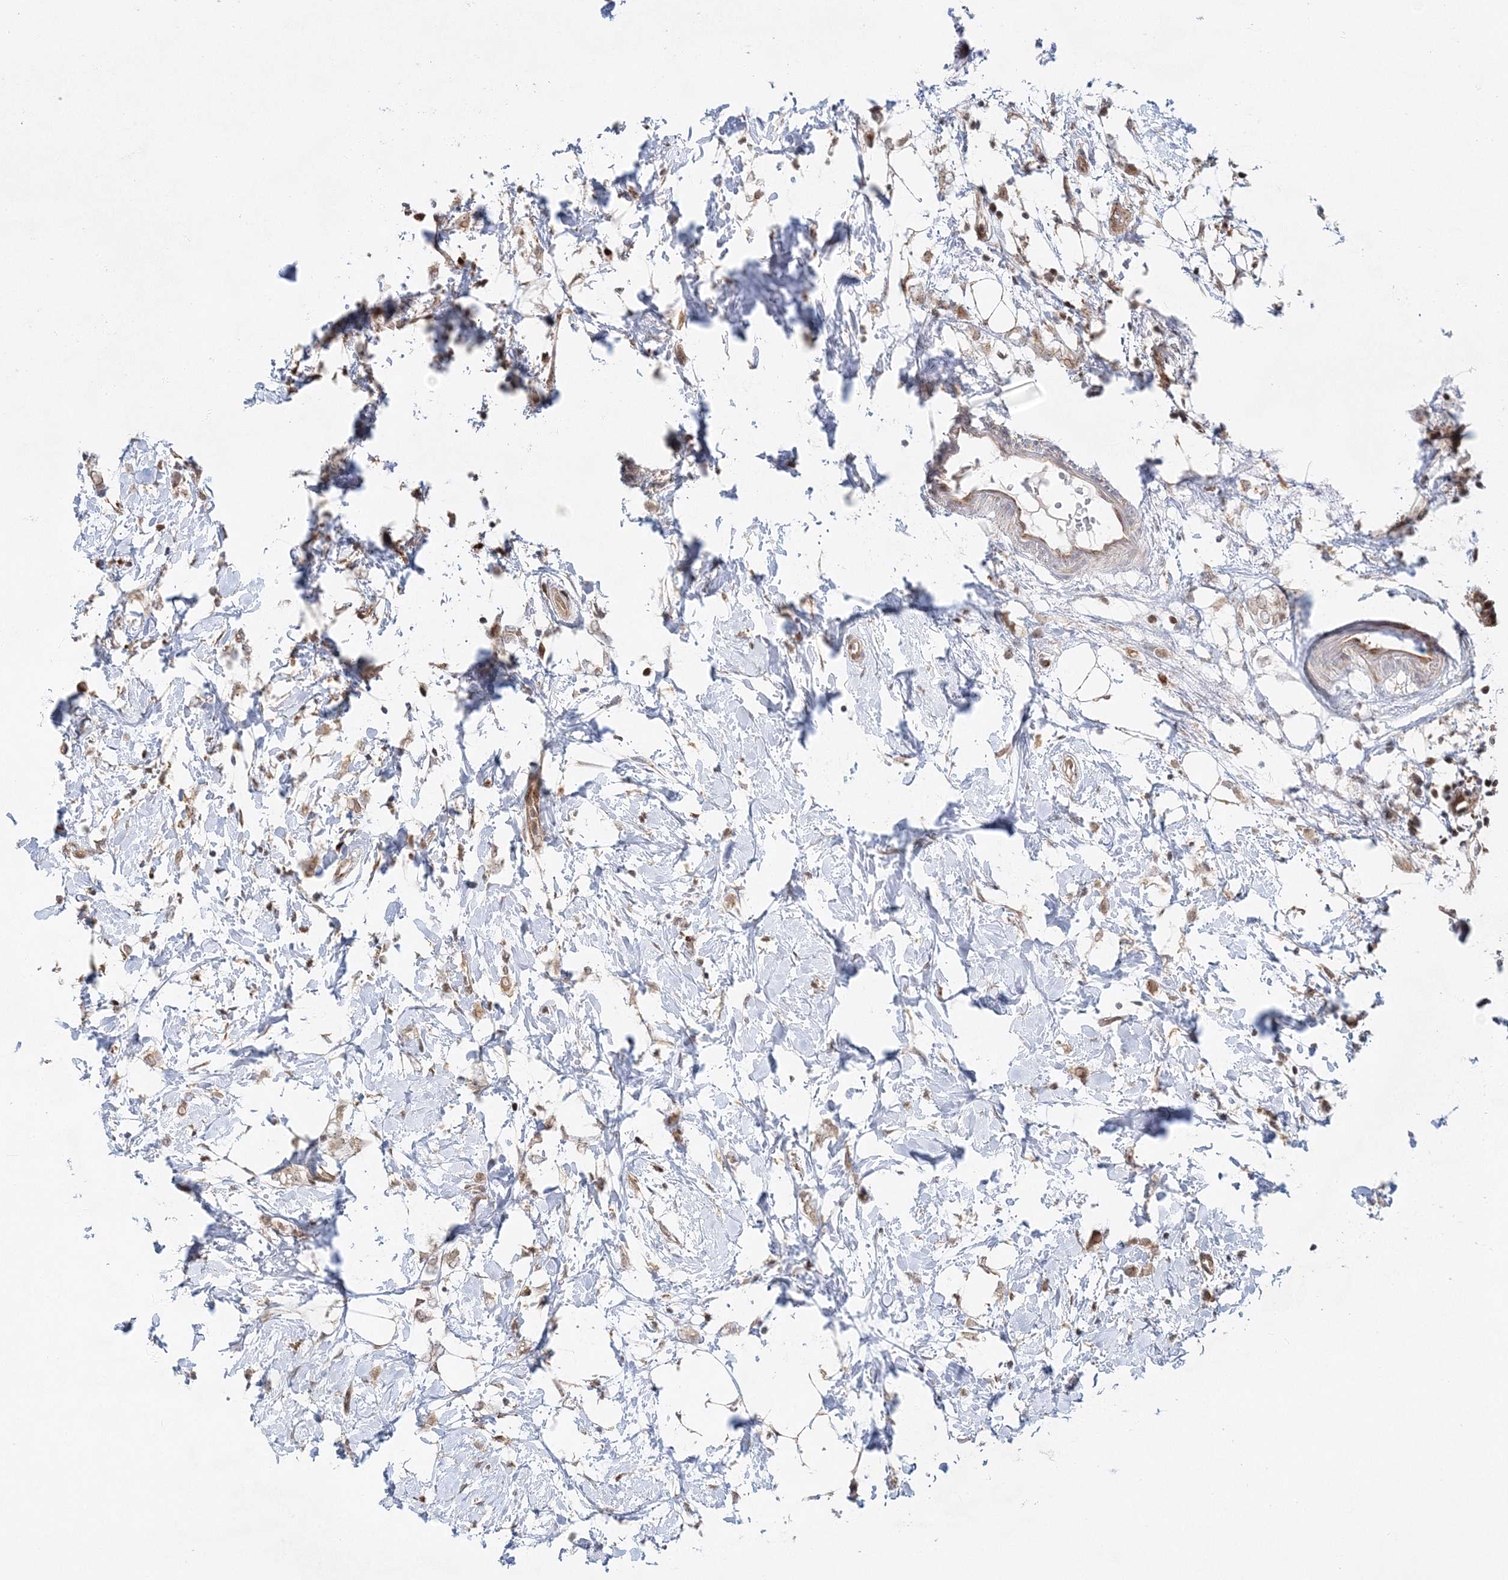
{"staining": {"intensity": "weak", "quantity": ">75%", "location": "cytoplasmic/membranous"}, "tissue": "breast cancer", "cell_type": "Tumor cells", "image_type": "cancer", "snomed": [{"axis": "morphology", "description": "Normal tissue, NOS"}, {"axis": "morphology", "description": "Lobular carcinoma"}, {"axis": "topography", "description": "Breast"}], "caption": "A photomicrograph of breast cancer (lobular carcinoma) stained for a protein shows weak cytoplasmic/membranous brown staining in tumor cells. (DAB IHC with brightfield microscopy, high magnification).", "gene": "RAB11FIP2", "patient": {"sex": "female", "age": 47}}